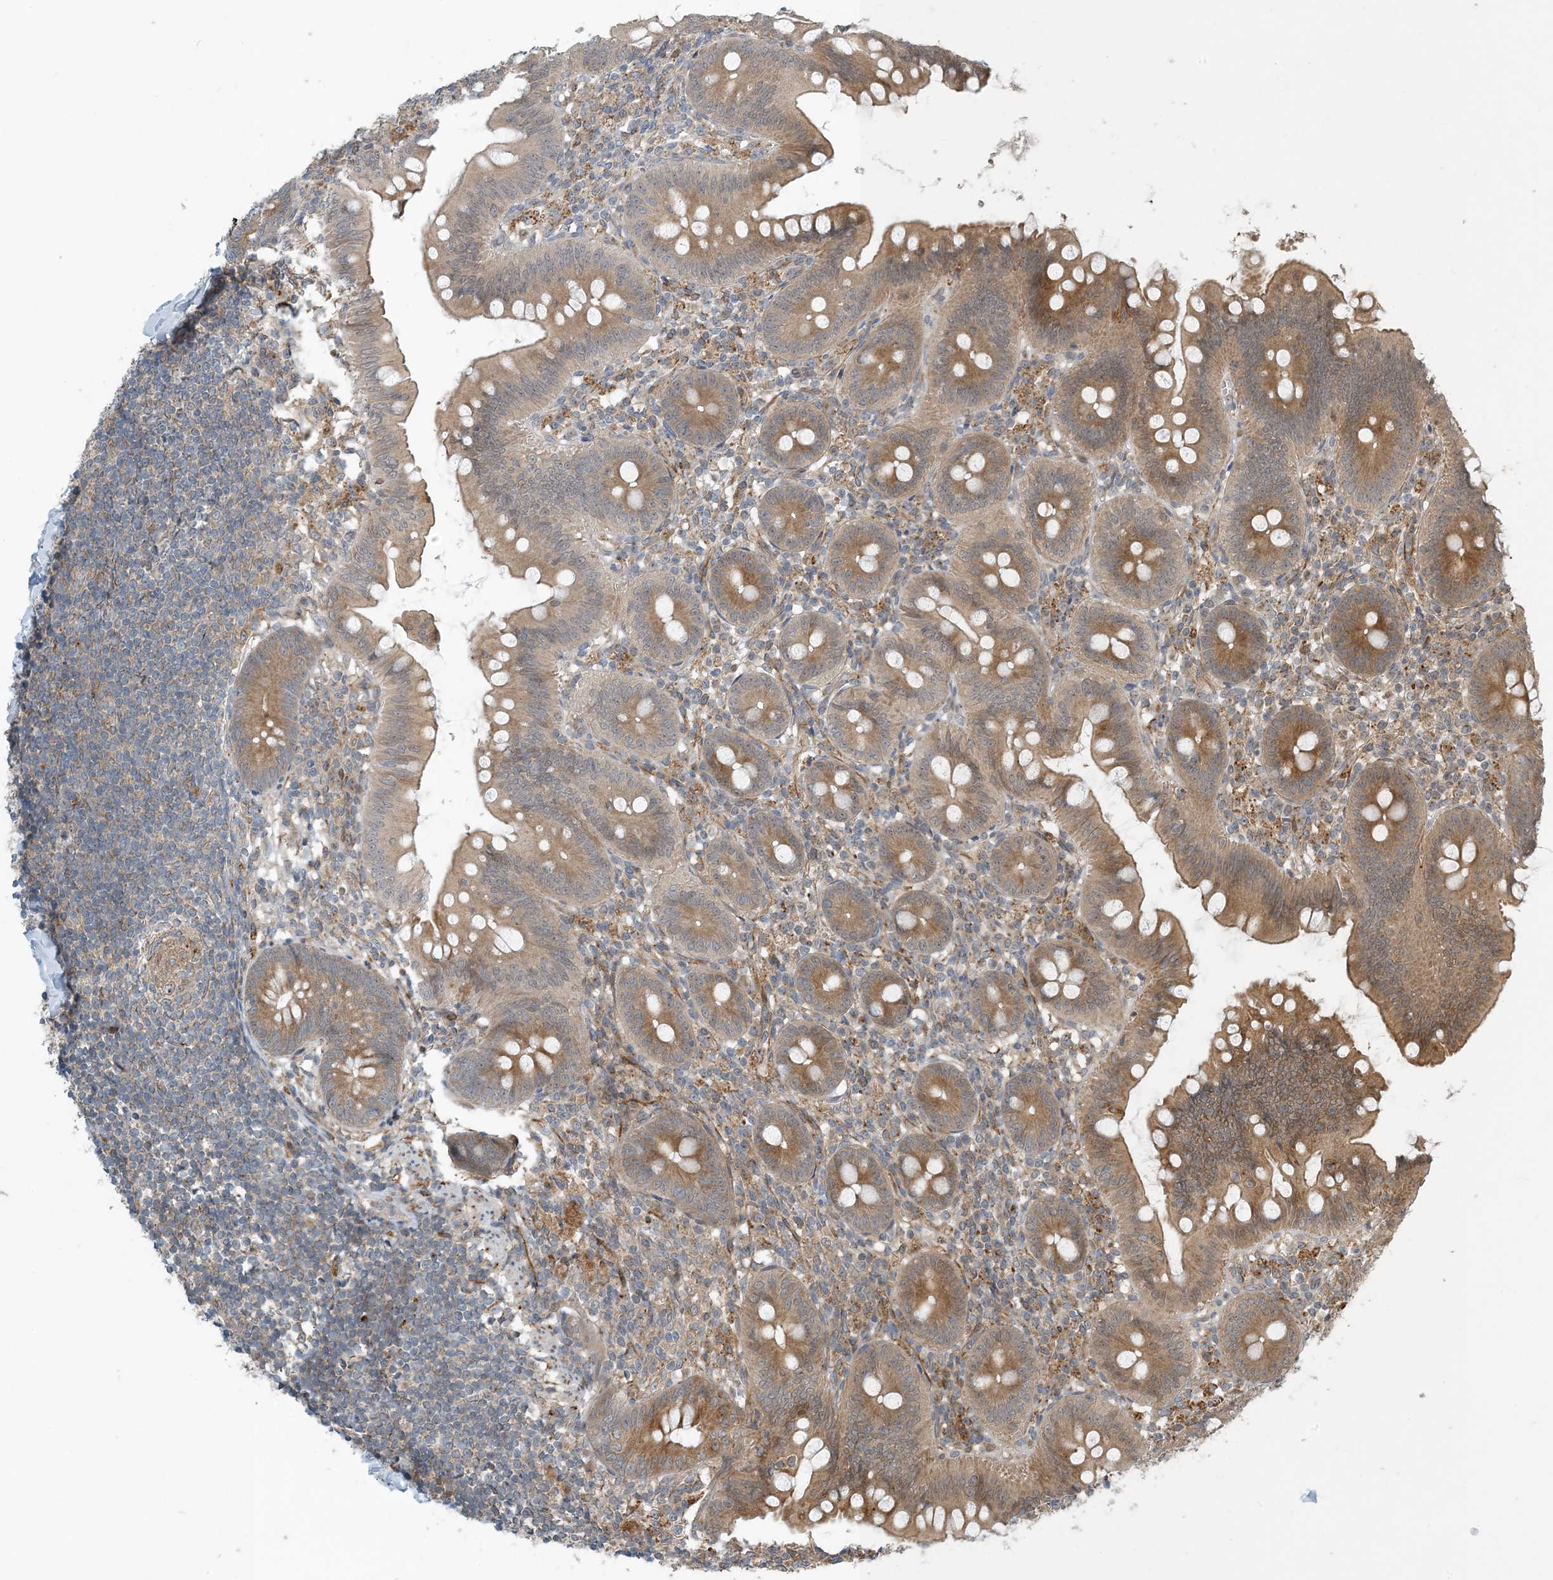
{"staining": {"intensity": "moderate", "quantity": ">75%", "location": "cytoplasmic/membranous"}, "tissue": "appendix", "cell_type": "Glandular cells", "image_type": "normal", "snomed": [{"axis": "morphology", "description": "Normal tissue, NOS"}, {"axis": "topography", "description": "Appendix"}], "caption": "Brown immunohistochemical staining in unremarkable human appendix exhibits moderate cytoplasmic/membranous staining in approximately >75% of glandular cells. (IHC, brightfield microscopy, high magnification).", "gene": "ZBTB3", "patient": {"sex": "female", "age": 62}}